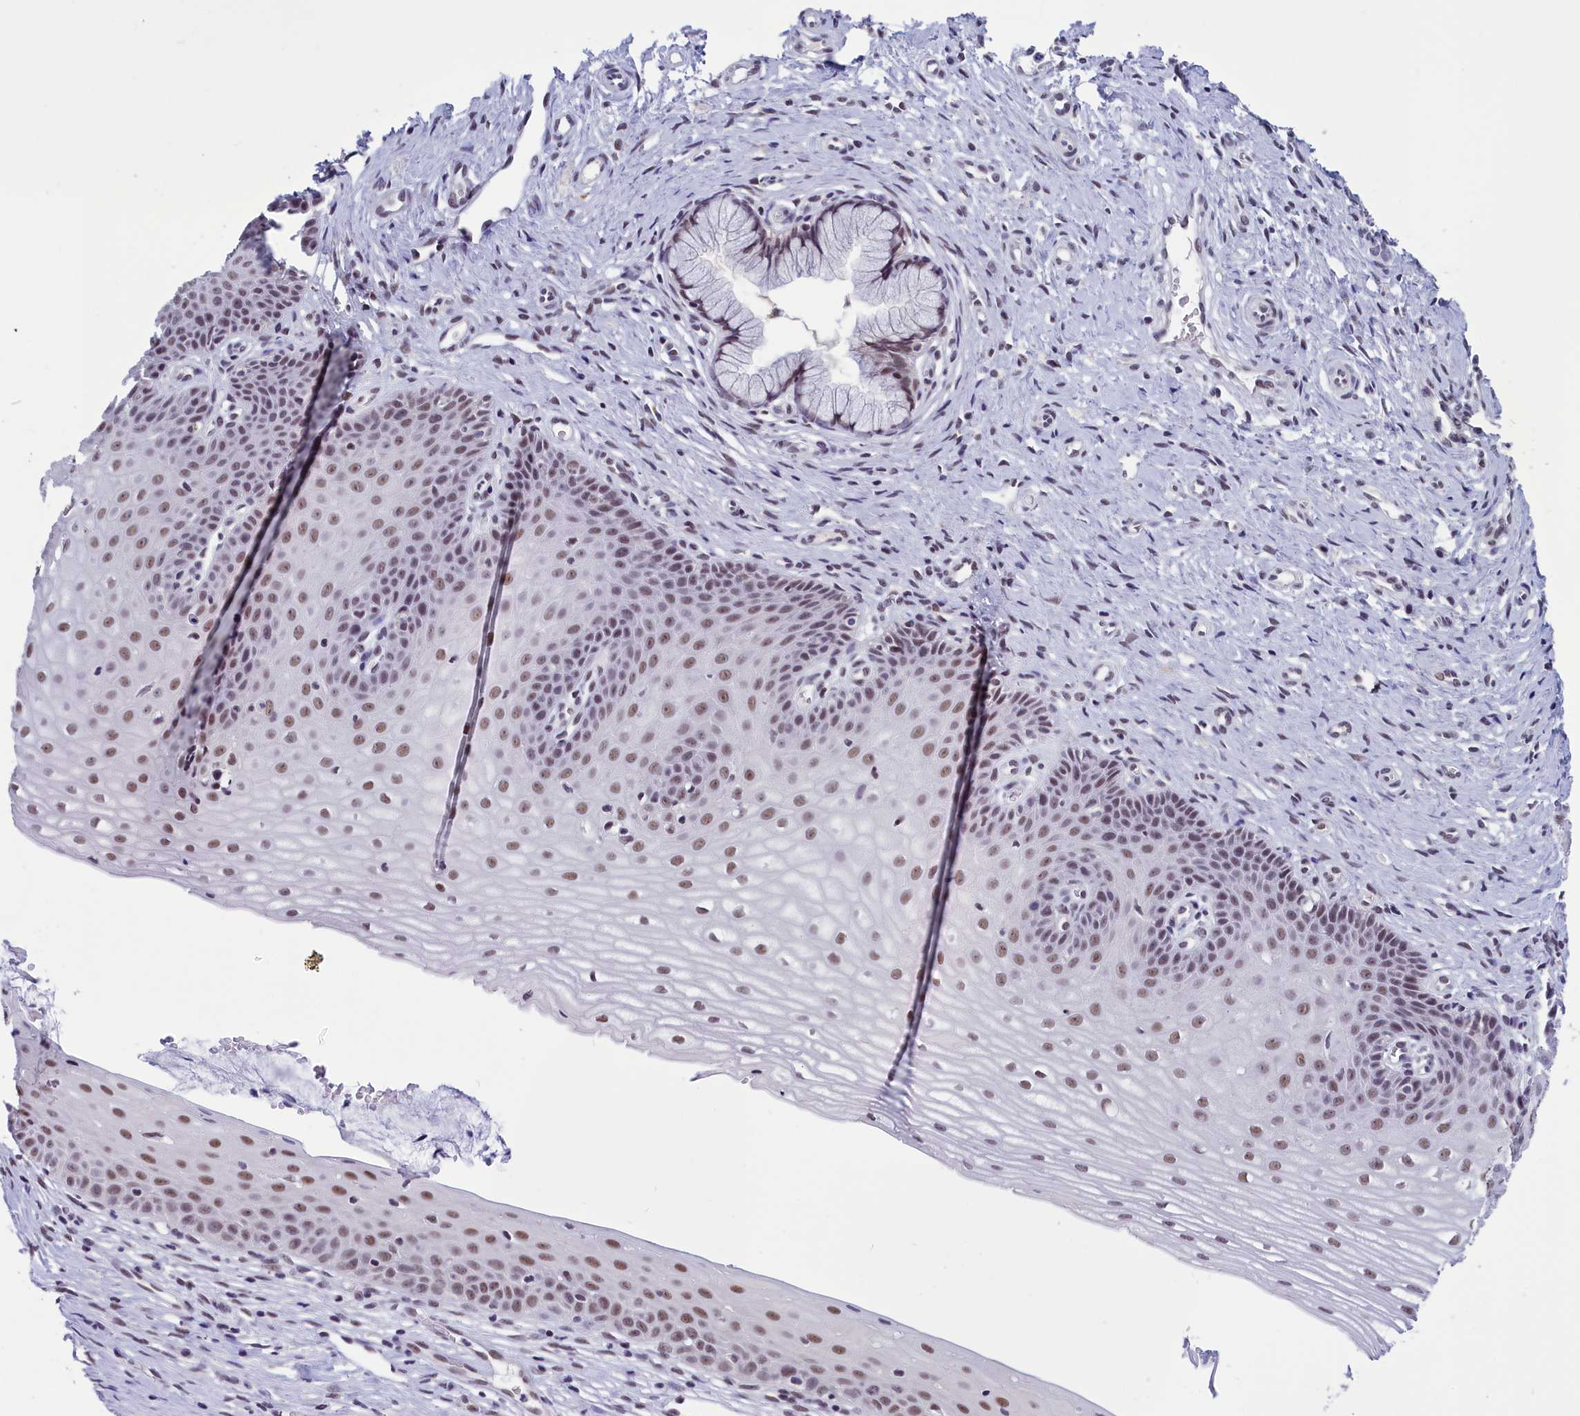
{"staining": {"intensity": "weak", "quantity": ">75%", "location": "nuclear"}, "tissue": "cervix", "cell_type": "Glandular cells", "image_type": "normal", "snomed": [{"axis": "morphology", "description": "Normal tissue, NOS"}, {"axis": "topography", "description": "Cervix"}], "caption": "The photomicrograph displays immunohistochemical staining of unremarkable cervix. There is weak nuclear positivity is appreciated in approximately >75% of glandular cells. Ihc stains the protein in brown and the nuclei are stained blue.", "gene": "ZC3H4", "patient": {"sex": "female", "age": 36}}